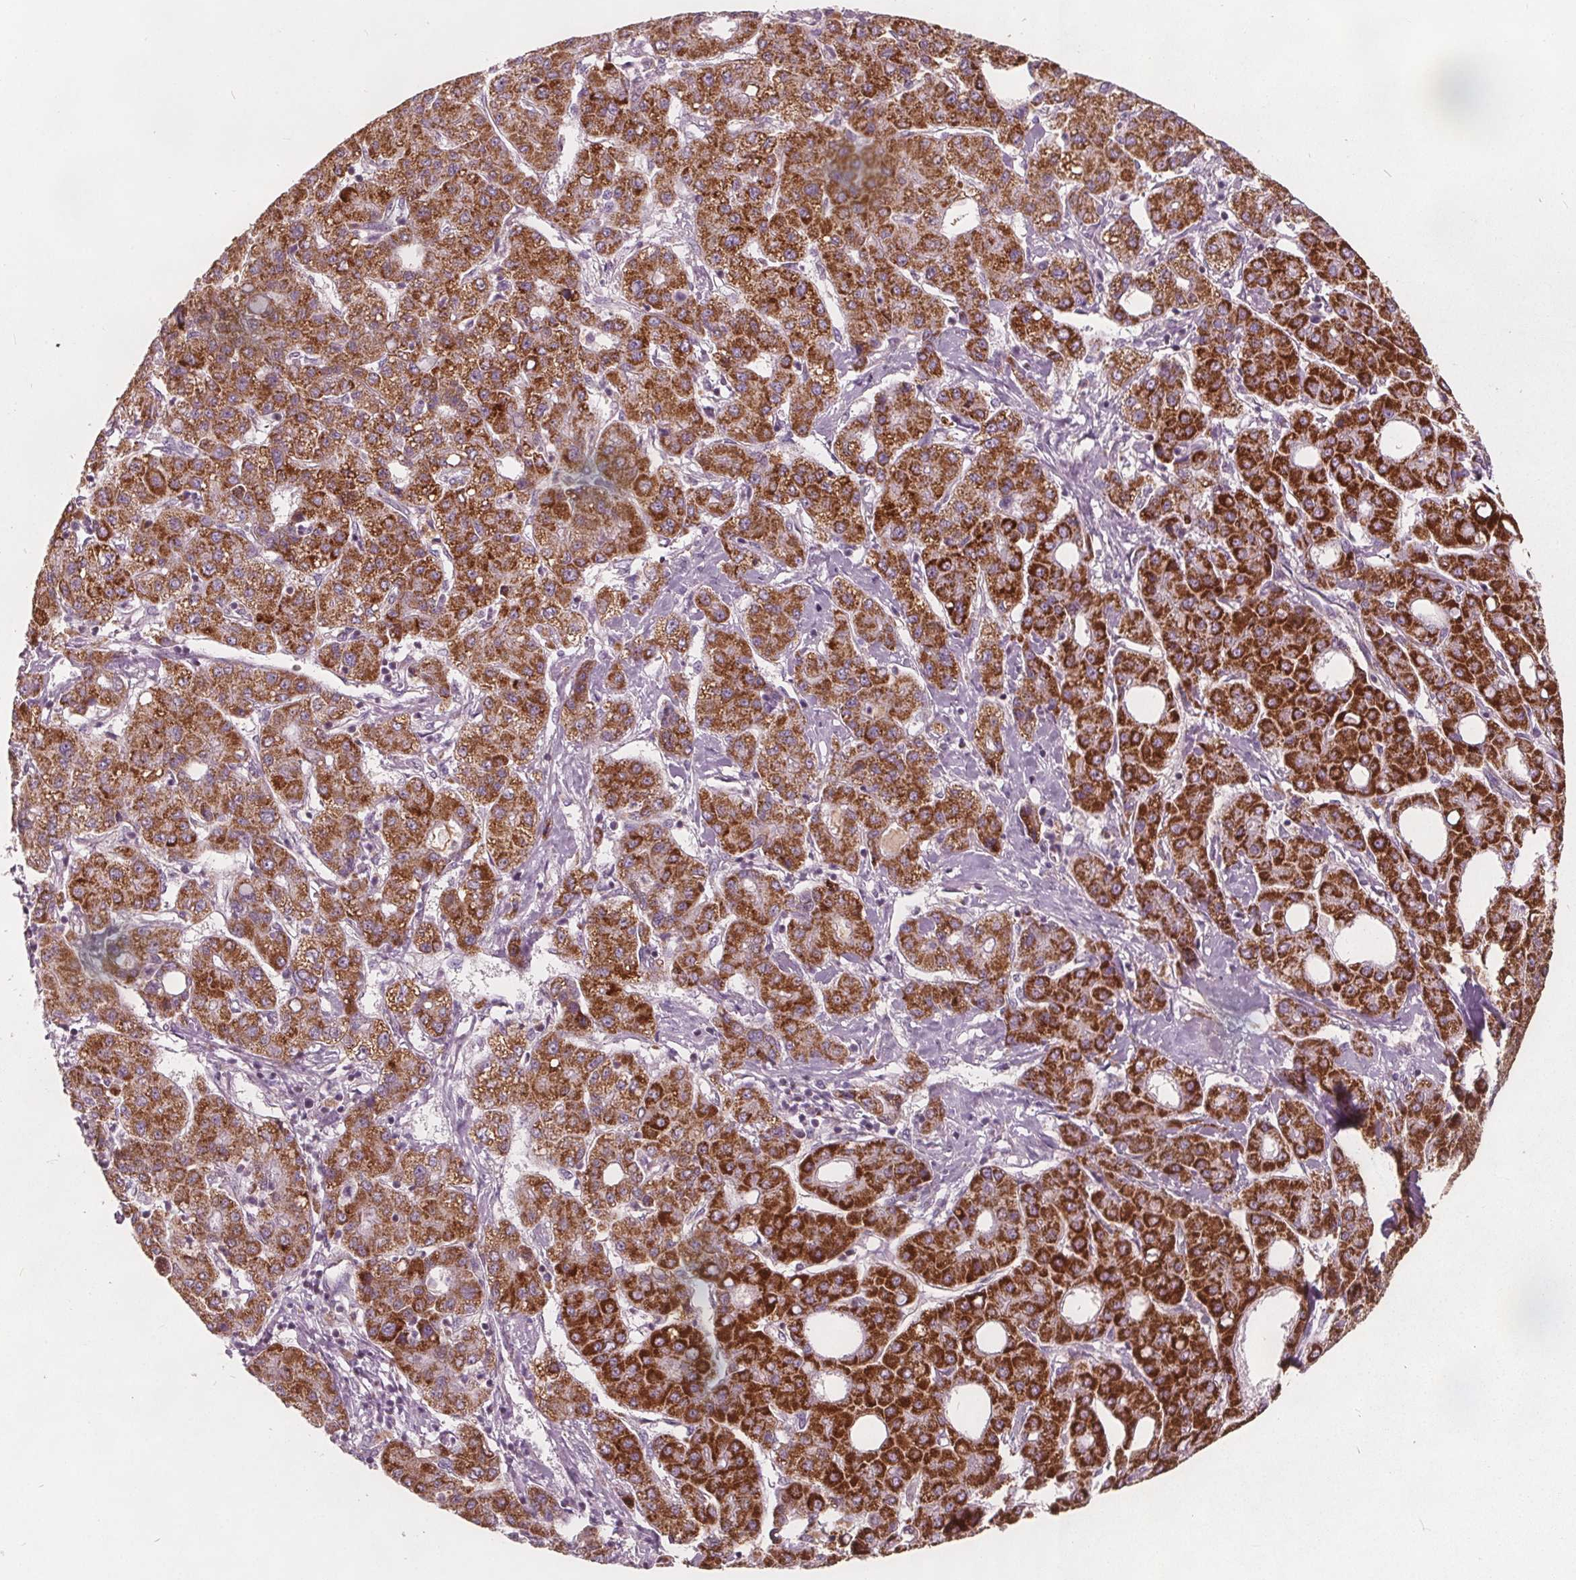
{"staining": {"intensity": "strong", "quantity": ">75%", "location": "cytoplasmic/membranous"}, "tissue": "liver cancer", "cell_type": "Tumor cells", "image_type": "cancer", "snomed": [{"axis": "morphology", "description": "Carcinoma, Hepatocellular, NOS"}, {"axis": "topography", "description": "Liver"}], "caption": "There is high levels of strong cytoplasmic/membranous staining in tumor cells of liver cancer, as demonstrated by immunohistochemical staining (brown color).", "gene": "ECI2", "patient": {"sex": "male", "age": 65}}